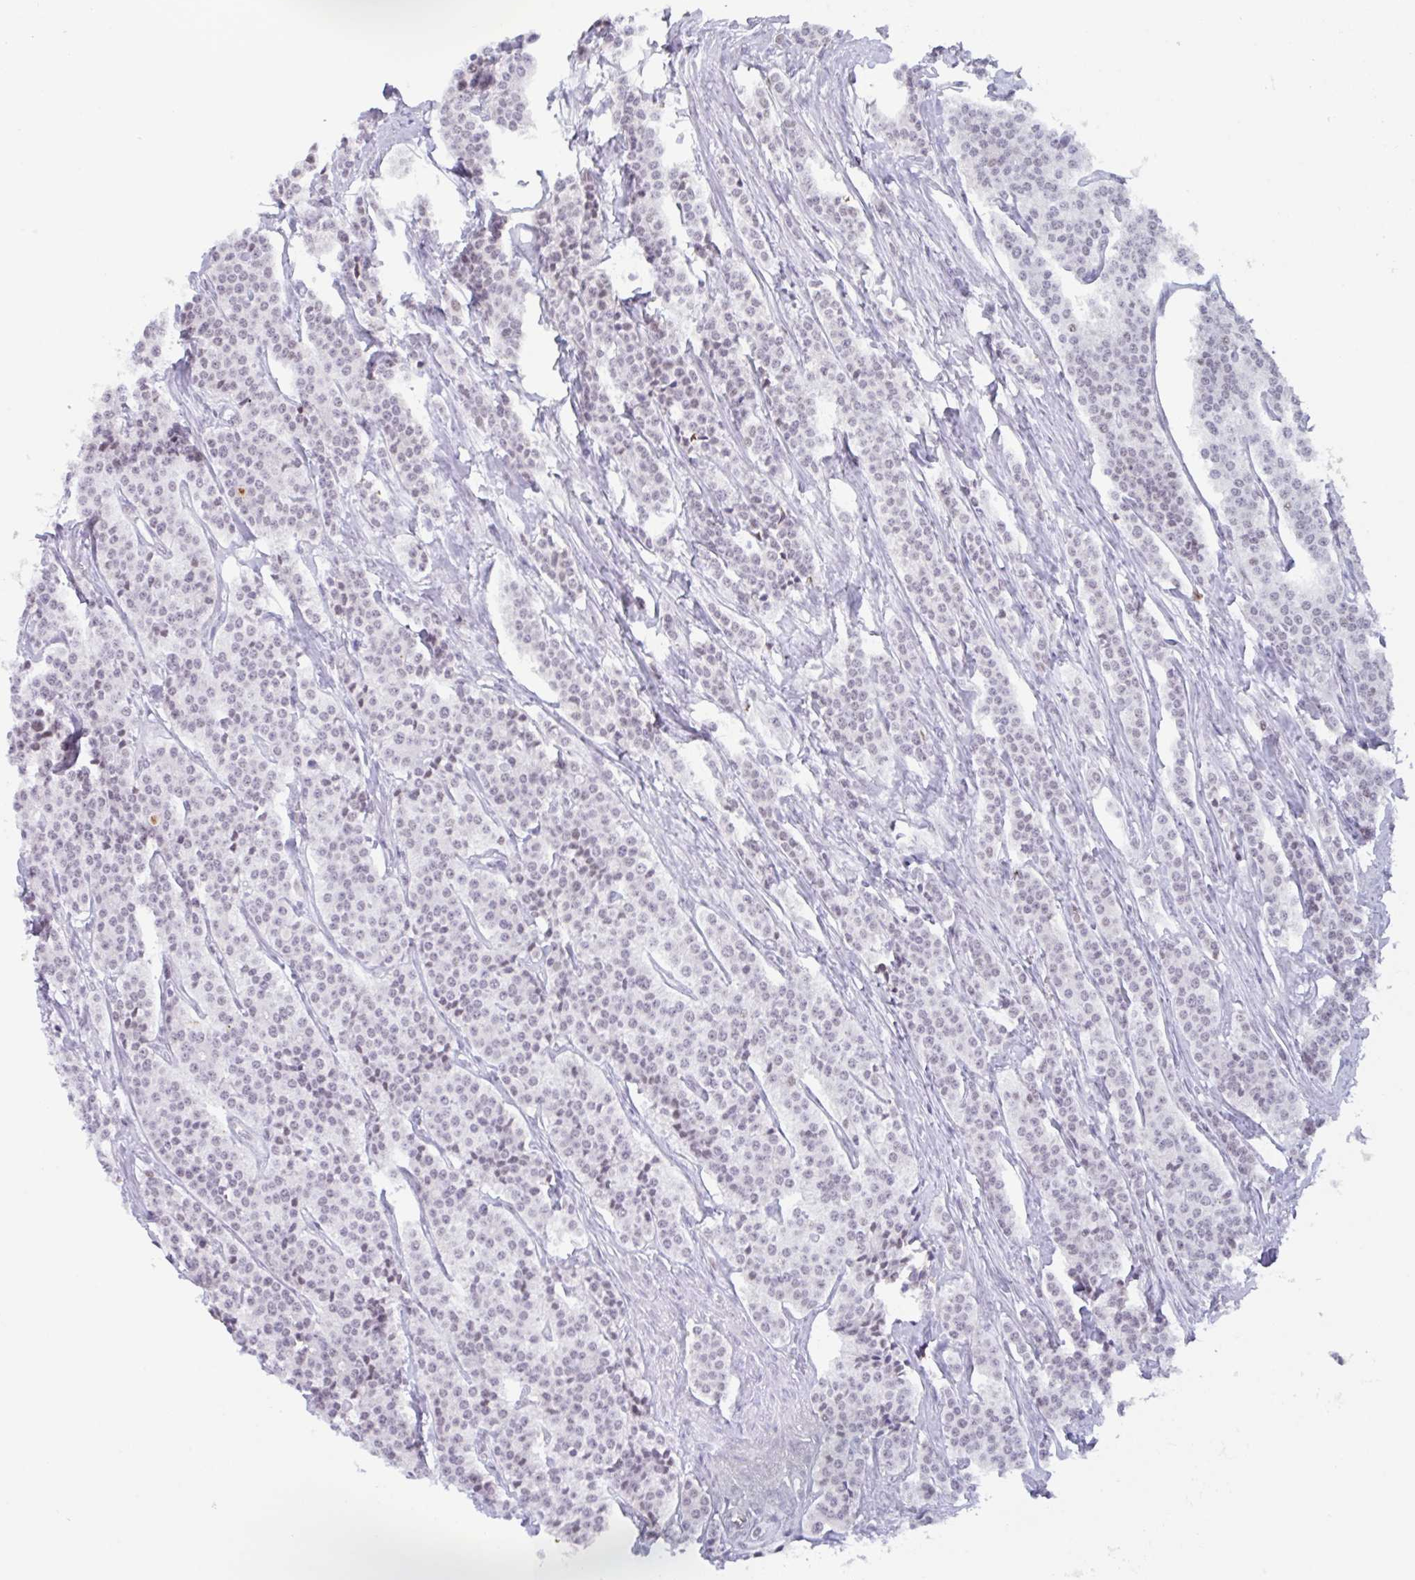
{"staining": {"intensity": "weak", "quantity": "<25%", "location": "nuclear"}, "tissue": "carcinoid", "cell_type": "Tumor cells", "image_type": "cancer", "snomed": [{"axis": "morphology", "description": "Carcinoid, malignant, NOS"}, {"axis": "topography", "description": "Small intestine"}], "caption": "Protein analysis of carcinoid (malignant) reveals no significant staining in tumor cells. Brightfield microscopy of IHC stained with DAB (brown) and hematoxylin (blue), captured at high magnification.", "gene": "PLG", "patient": {"sex": "male", "age": 63}}